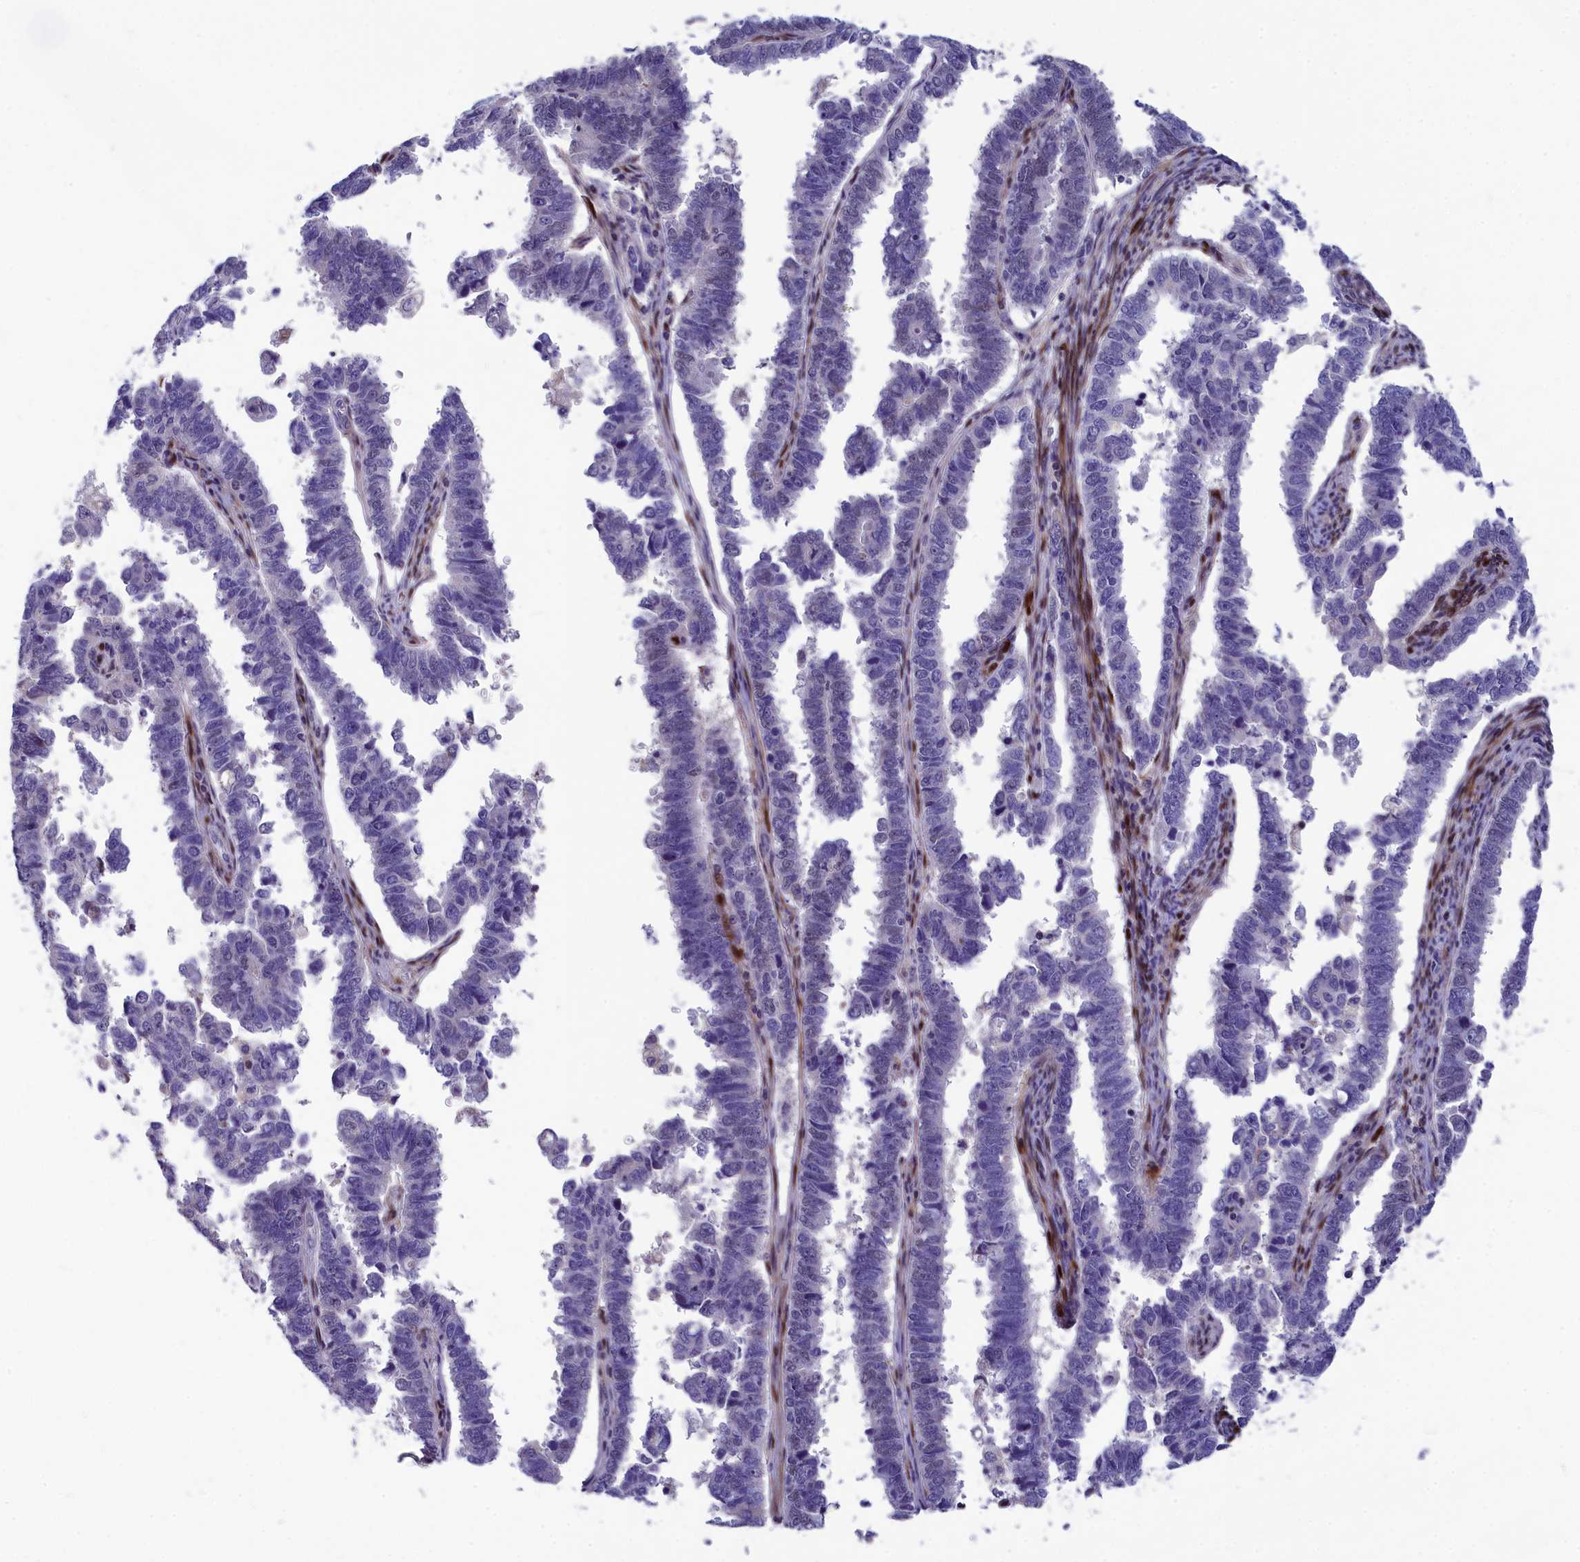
{"staining": {"intensity": "negative", "quantity": "none", "location": "none"}, "tissue": "endometrial cancer", "cell_type": "Tumor cells", "image_type": "cancer", "snomed": [{"axis": "morphology", "description": "Adenocarcinoma, NOS"}, {"axis": "topography", "description": "Endometrium"}], "caption": "A histopathology image of human endometrial adenocarcinoma is negative for staining in tumor cells. The staining is performed using DAB brown chromogen with nuclei counter-stained in using hematoxylin.", "gene": "NKPD1", "patient": {"sex": "female", "age": 75}}